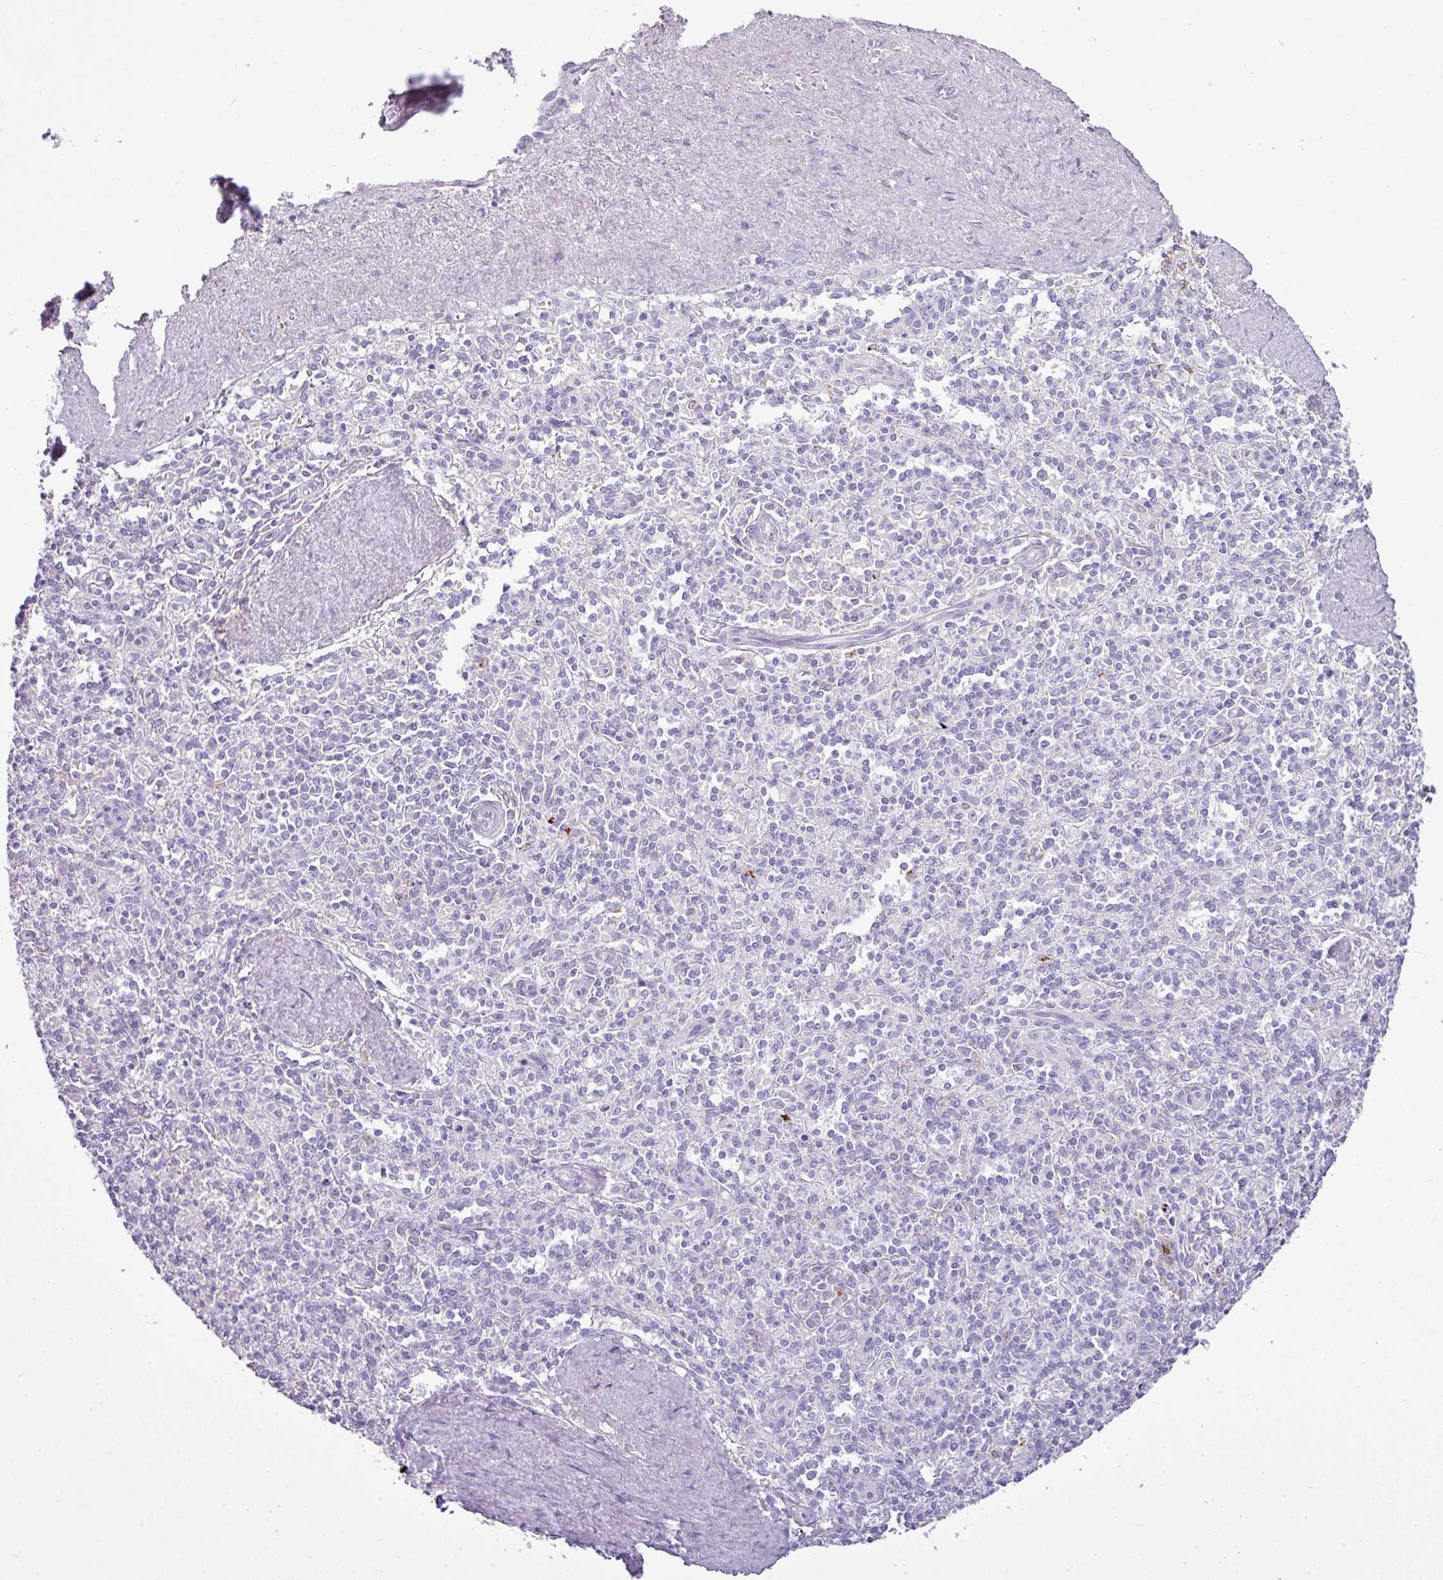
{"staining": {"intensity": "negative", "quantity": "none", "location": "none"}, "tissue": "spleen", "cell_type": "Cells in red pulp", "image_type": "normal", "snomed": [{"axis": "morphology", "description": "Normal tissue, NOS"}, {"axis": "topography", "description": "Spleen"}], "caption": "Histopathology image shows no protein expression in cells in red pulp of unremarkable spleen. (DAB immunohistochemistry, high magnification).", "gene": "RBMXL2", "patient": {"sex": "female", "age": 70}}